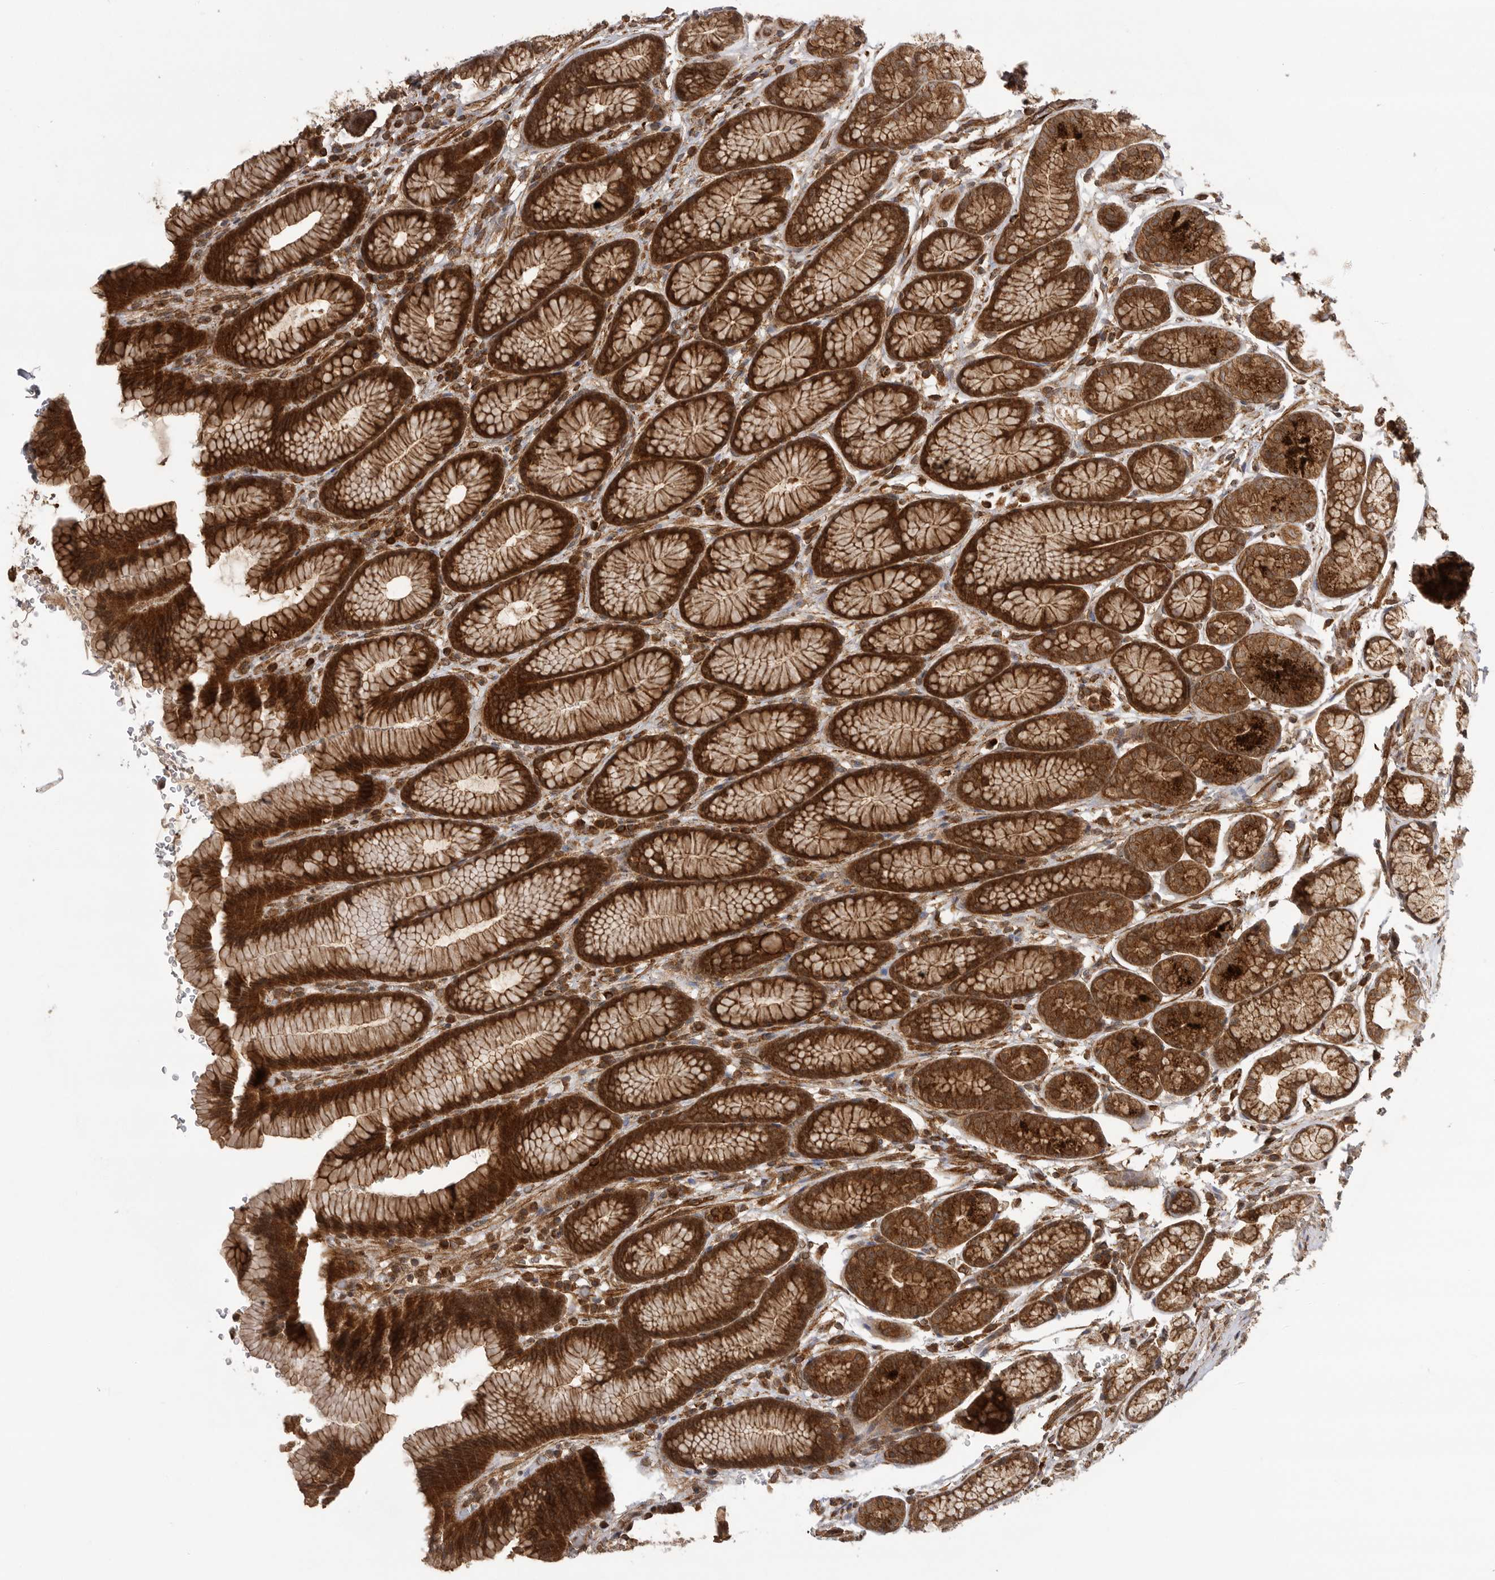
{"staining": {"intensity": "strong", "quantity": ">75%", "location": "cytoplasmic/membranous"}, "tissue": "stomach", "cell_type": "Glandular cells", "image_type": "normal", "snomed": [{"axis": "morphology", "description": "Normal tissue, NOS"}, {"axis": "topography", "description": "Stomach"}], "caption": "An image of stomach stained for a protein demonstrates strong cytoplasmic/membranous brown staining in glandular cells. The staining is performed using DAB (3,3'-diaminobenzidine) brown chromogen to label protein expression. The nuclei are counter-stained blue using hematoxylin.", "gene": "PRDX4", "patient": {"sex": "male", "age": 42}}